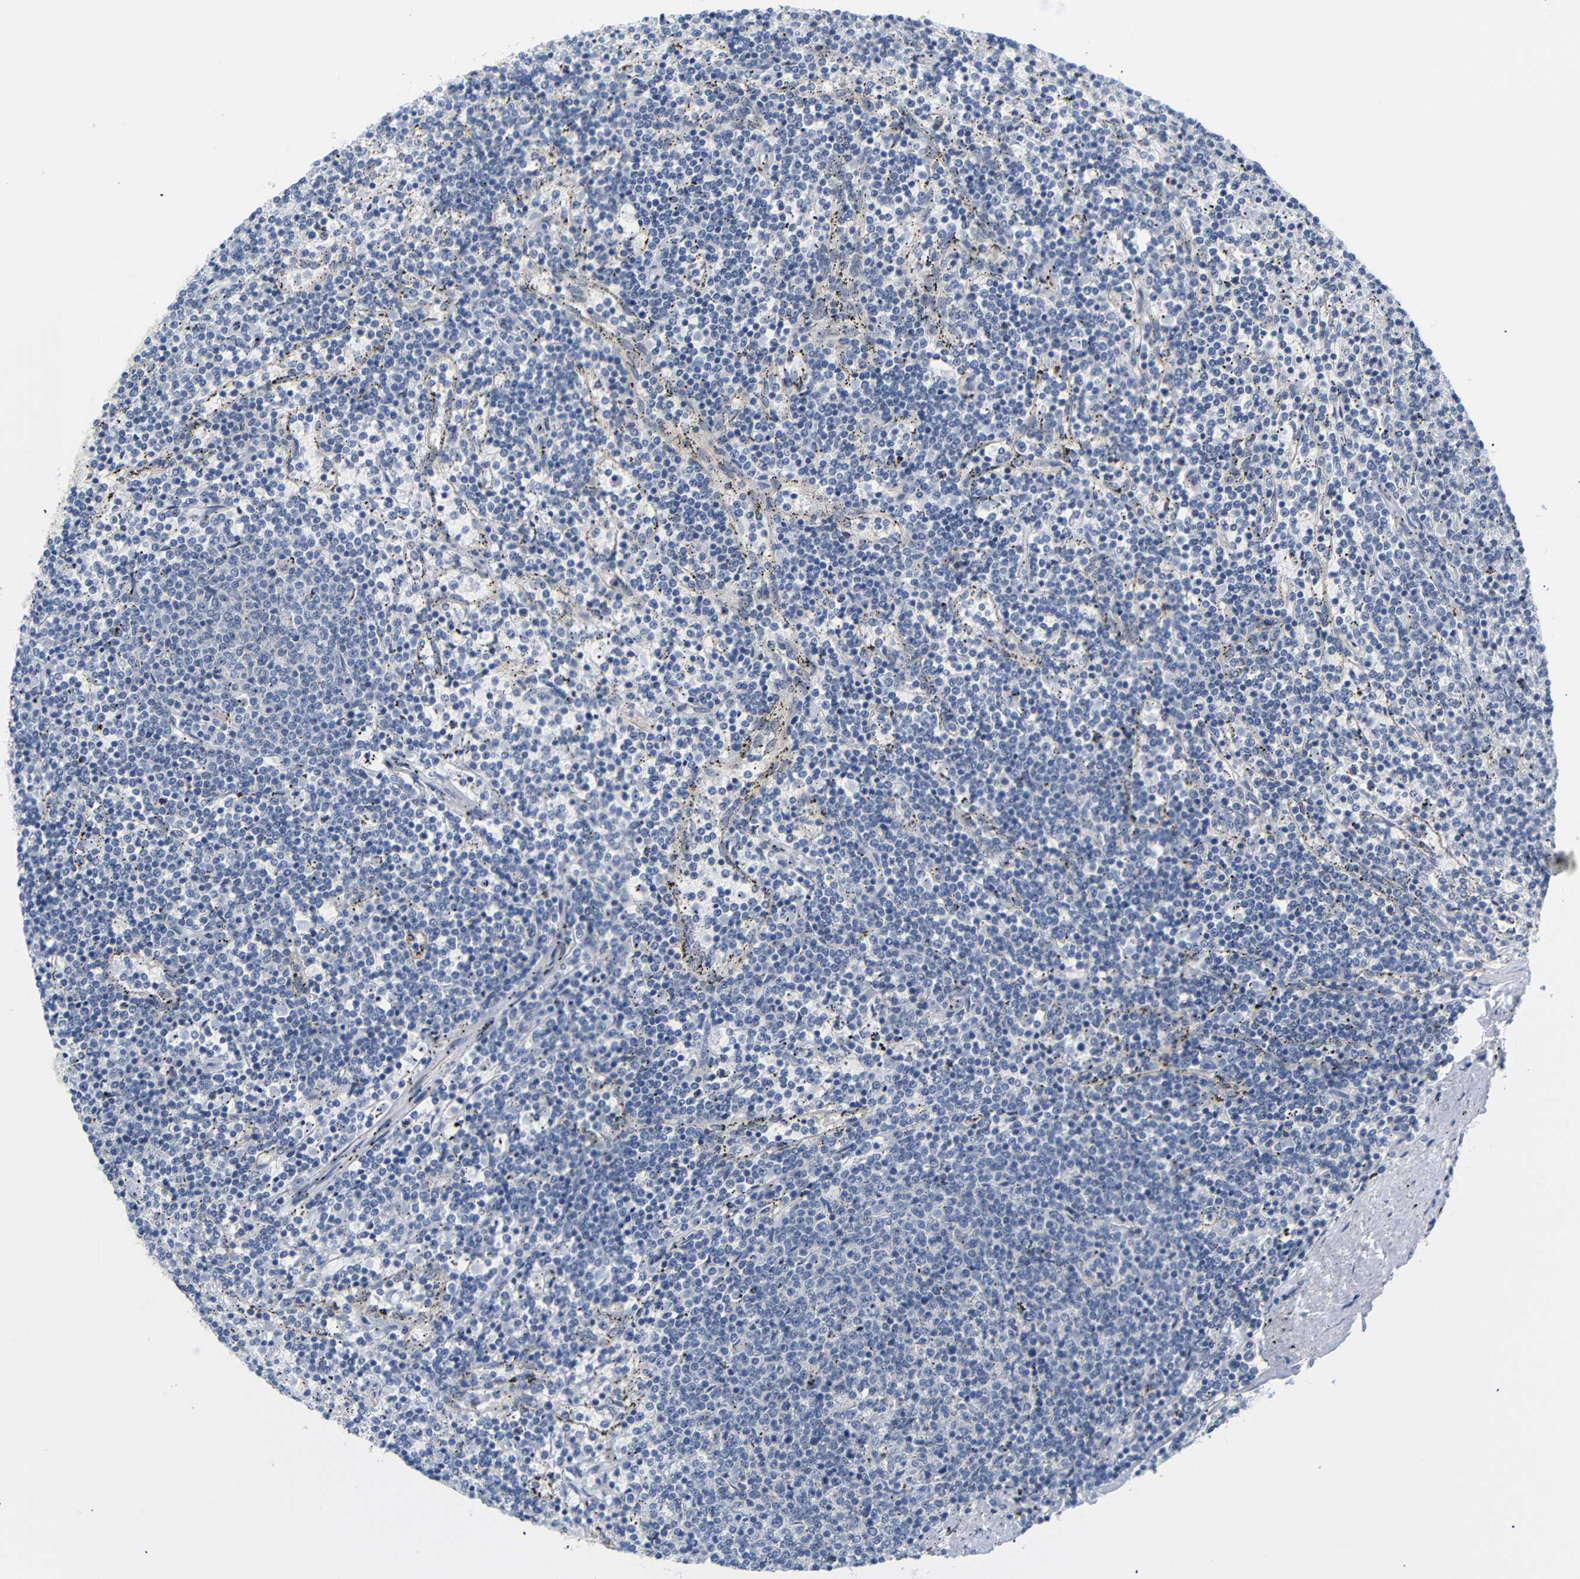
{"staining": {"intensity": "negative", "quantity": "none", "location": "none"}, "tissue": "lymphoma", "cell_type": "Tumor cells", "image_type": "cancer", "snomed": [{"axis": "morphology", "description": "Malignant lymphoma, non-Hodgkin's type, Low grade"}, {"axis": "topography", "description": "Spleen"}], "caption": "A micrograph of low-grade malignant lymphoma, non-Hodgkin's type stained for a protein displays no brown staining in tumor cells.", "gene": "STMN3", "patient": {"sex": "female", "age": 50}}